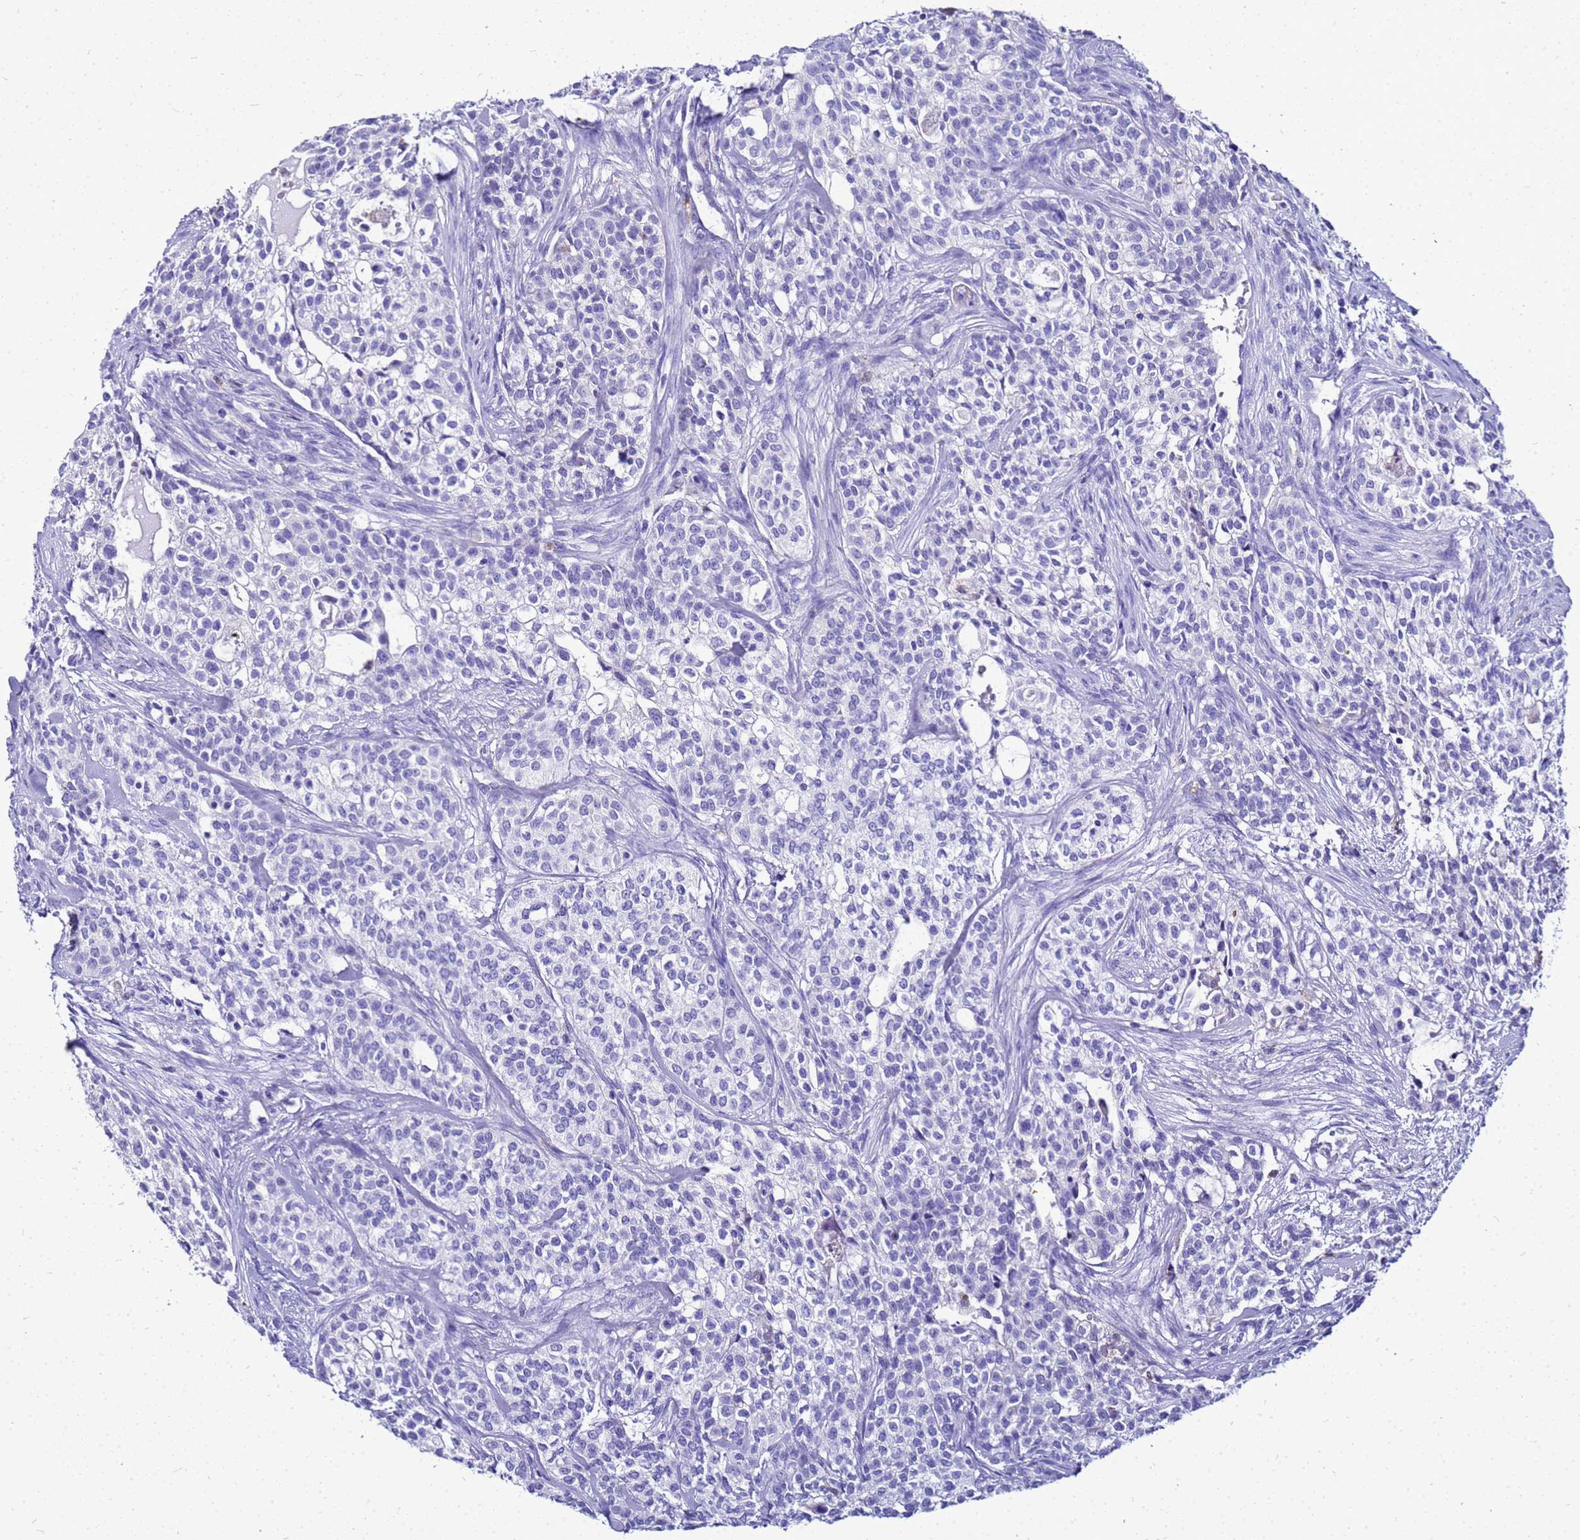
{"staining": {"intensity": "negative", "quantity": "none", "location": "none"}, "tissue": "head and neck cancer", "cell_type": "Tumor cells", "image_type": "cancer", "snomed": [{"axis": "morphology", "description": "Adenocarcinoma, NOS"}, {"axis": "topography", "description": "Head-Neck"}], "caption": "Immunohistochemistry micrograph of human head and neck adenocarcinoma stained for a protein (brown), which shows no positivity in tumor cells.", "gene": "CSTA", "patient": {"sex": "male", "age": 81}}